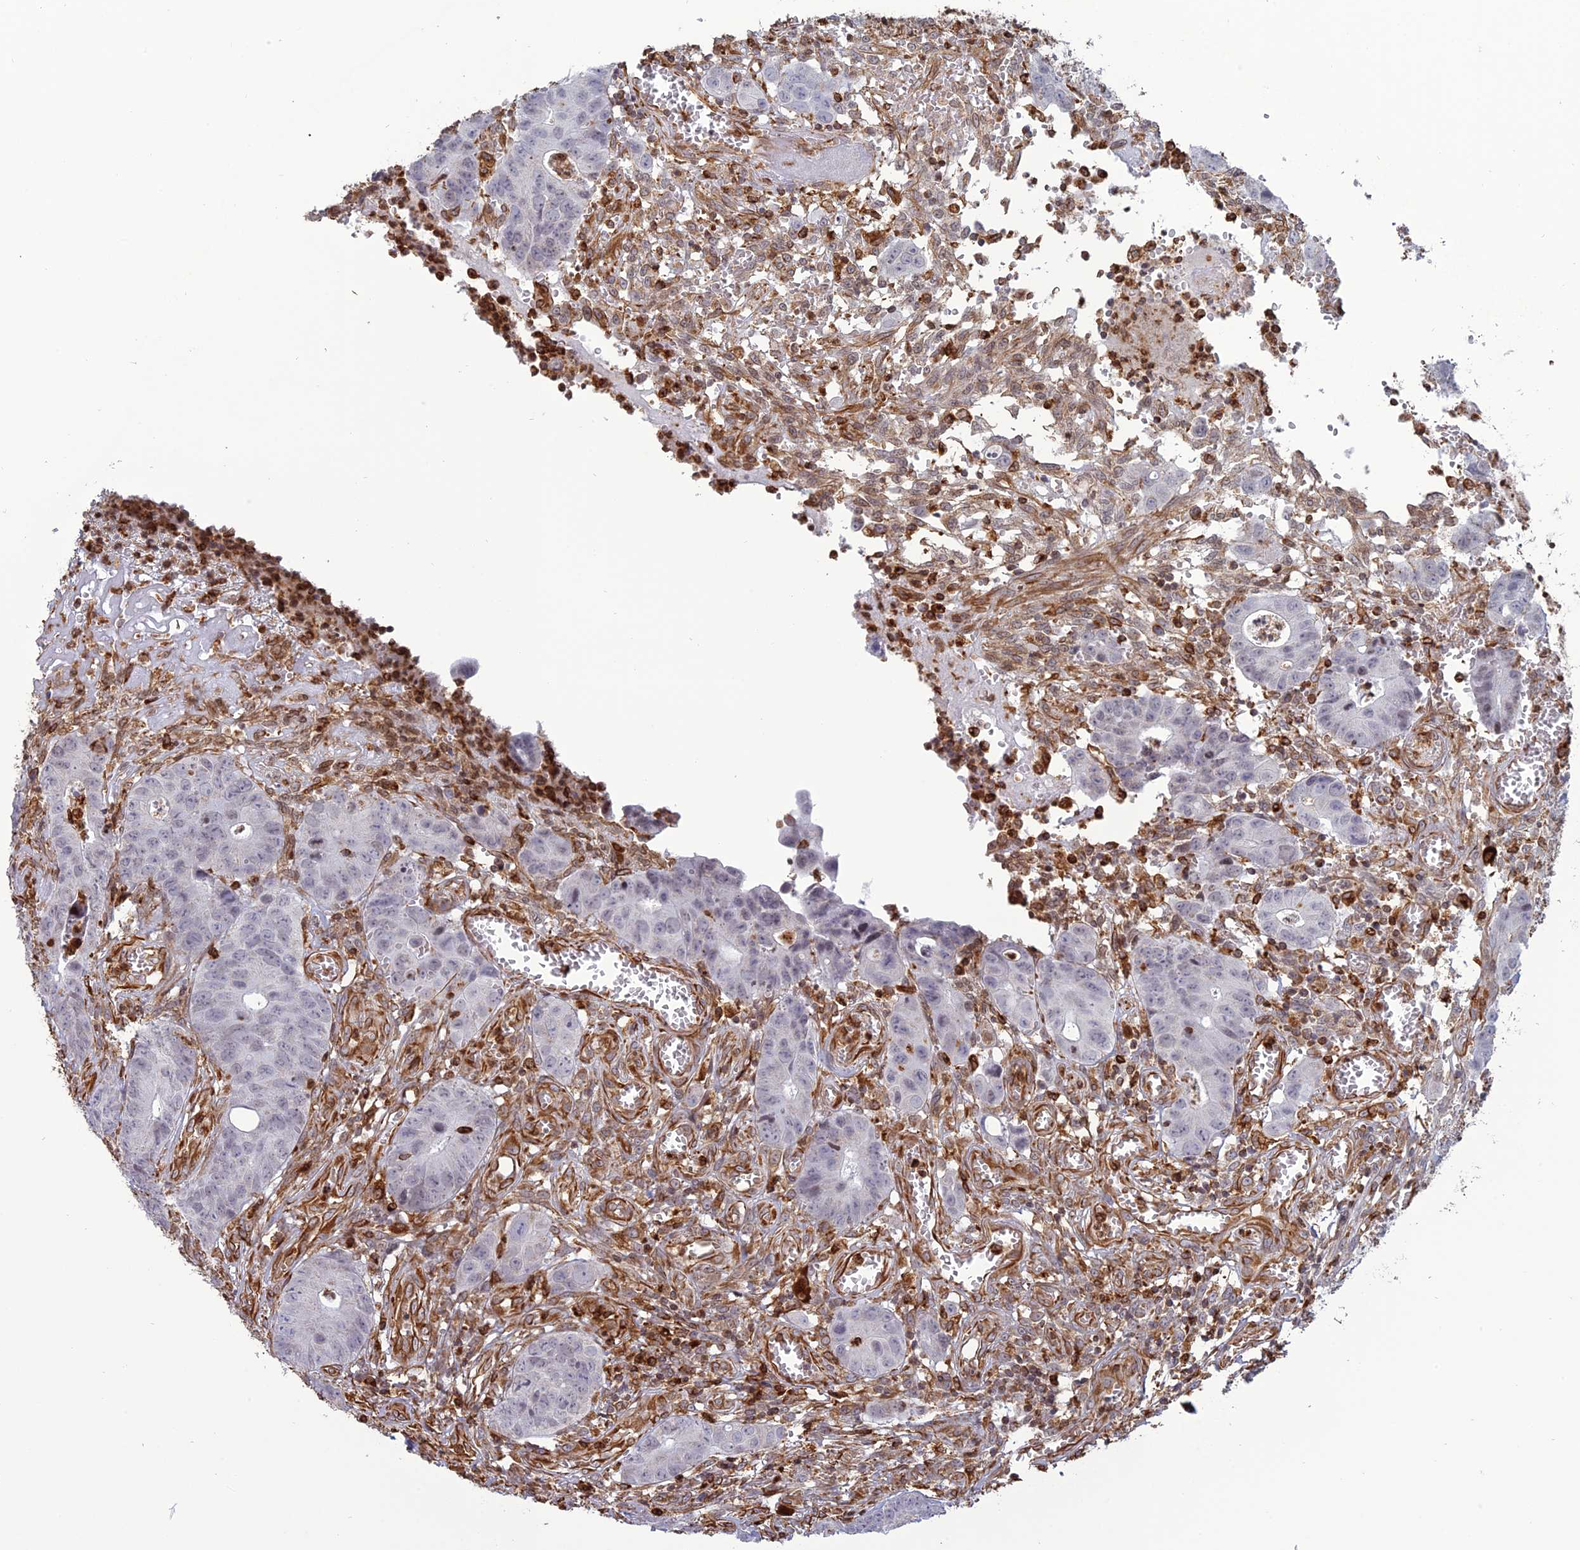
{"staining": {"intensity": "negative", "quantity": "none", "location": "none"}, "tissue": "colorectal cancer", "cell_type": "Tumor cells", "image_type": "cancer", "snomed": [{"axis": "morphology", "description": "Adenocarcinoma, NOS"}, {"axis": "topography", "description": "Colon"}], "caption": "The micrograph shows no staining of tumor cells in adenocarcinoma (colorectal).", "gene": "APOBR", "patient": {"sex": "female", "age": 57}}